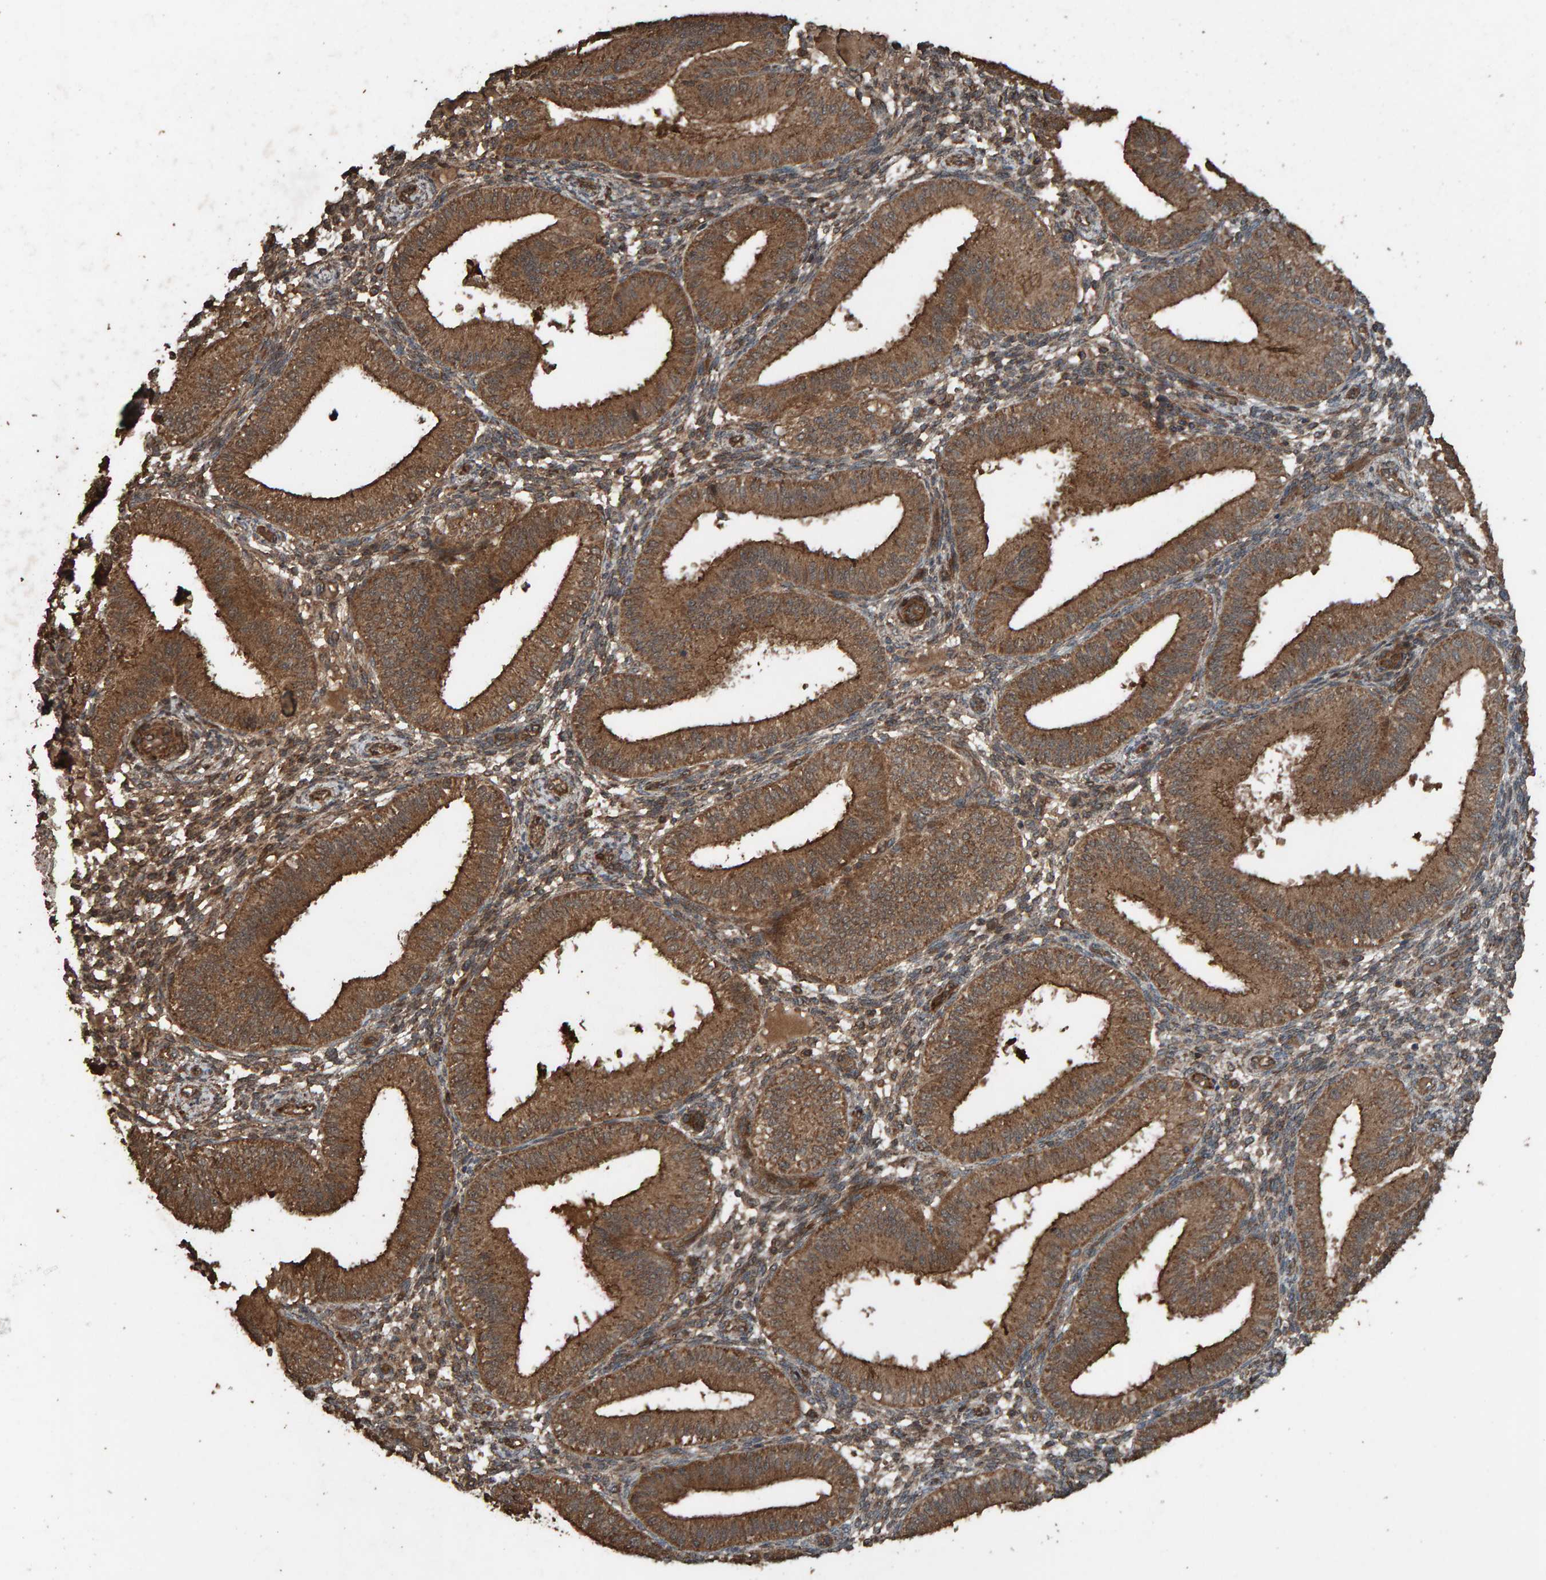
{"staining": {"intensity": "moderate", "quantity": "25%-75%", "location": "cytoplasmic/membranous"}, "tissue": "endometrium", "cell_type": "Cells in endometrial stroma", "image_type": "normal", "snomed": [{"axis": "morphology", "description": "Normal tissue, NOS"}, {"axis": "topography", "description": "Endometrium"}], "caption": "Human endometrium stained for a protein (brown) displays moderate cytoplasmic/membranous positive expression in about 25%-75% of cells in endometrial stroma.", "gene": "DUS1L", "patient": {"sex": "female", "age": 39}}